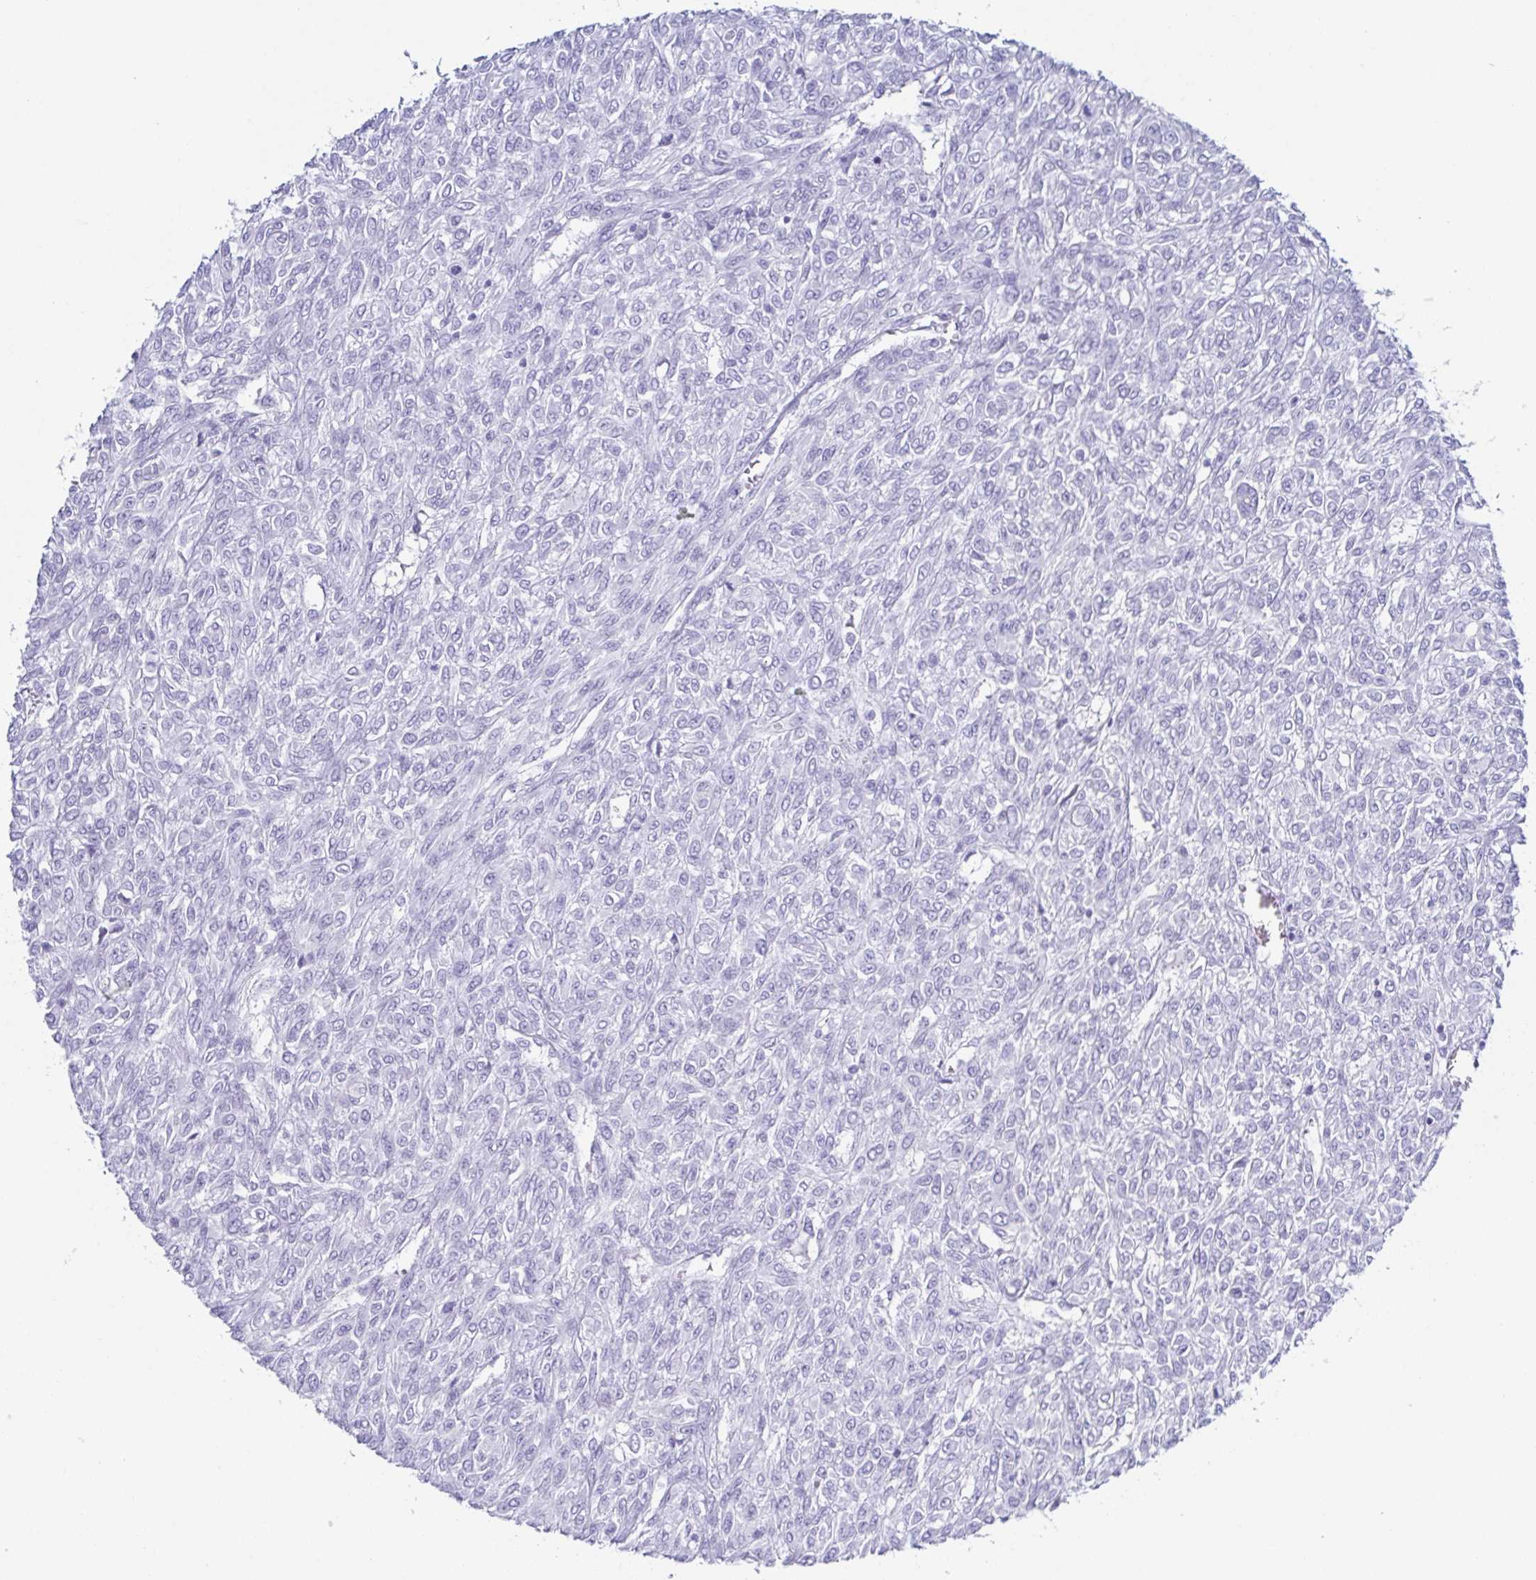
{"staining": {"intensity": "negative", "quantity": "none", "location": "none"}, "tissue": "renal cancer", "cell_type": "Tumor cells", "image_type": "cancer", "snomed": [{"axis": "morphology", "description": "Adenocarcinoma, NOS"}, {"axis": "topography", "description": "Kidney"}], "caption": "This is an IHC photomicrograph of human renal adenocarcinoma. There is no expression in tumor cells.", "gene": "ZG16B", "patient": {"sex": "male", "age": 58}}